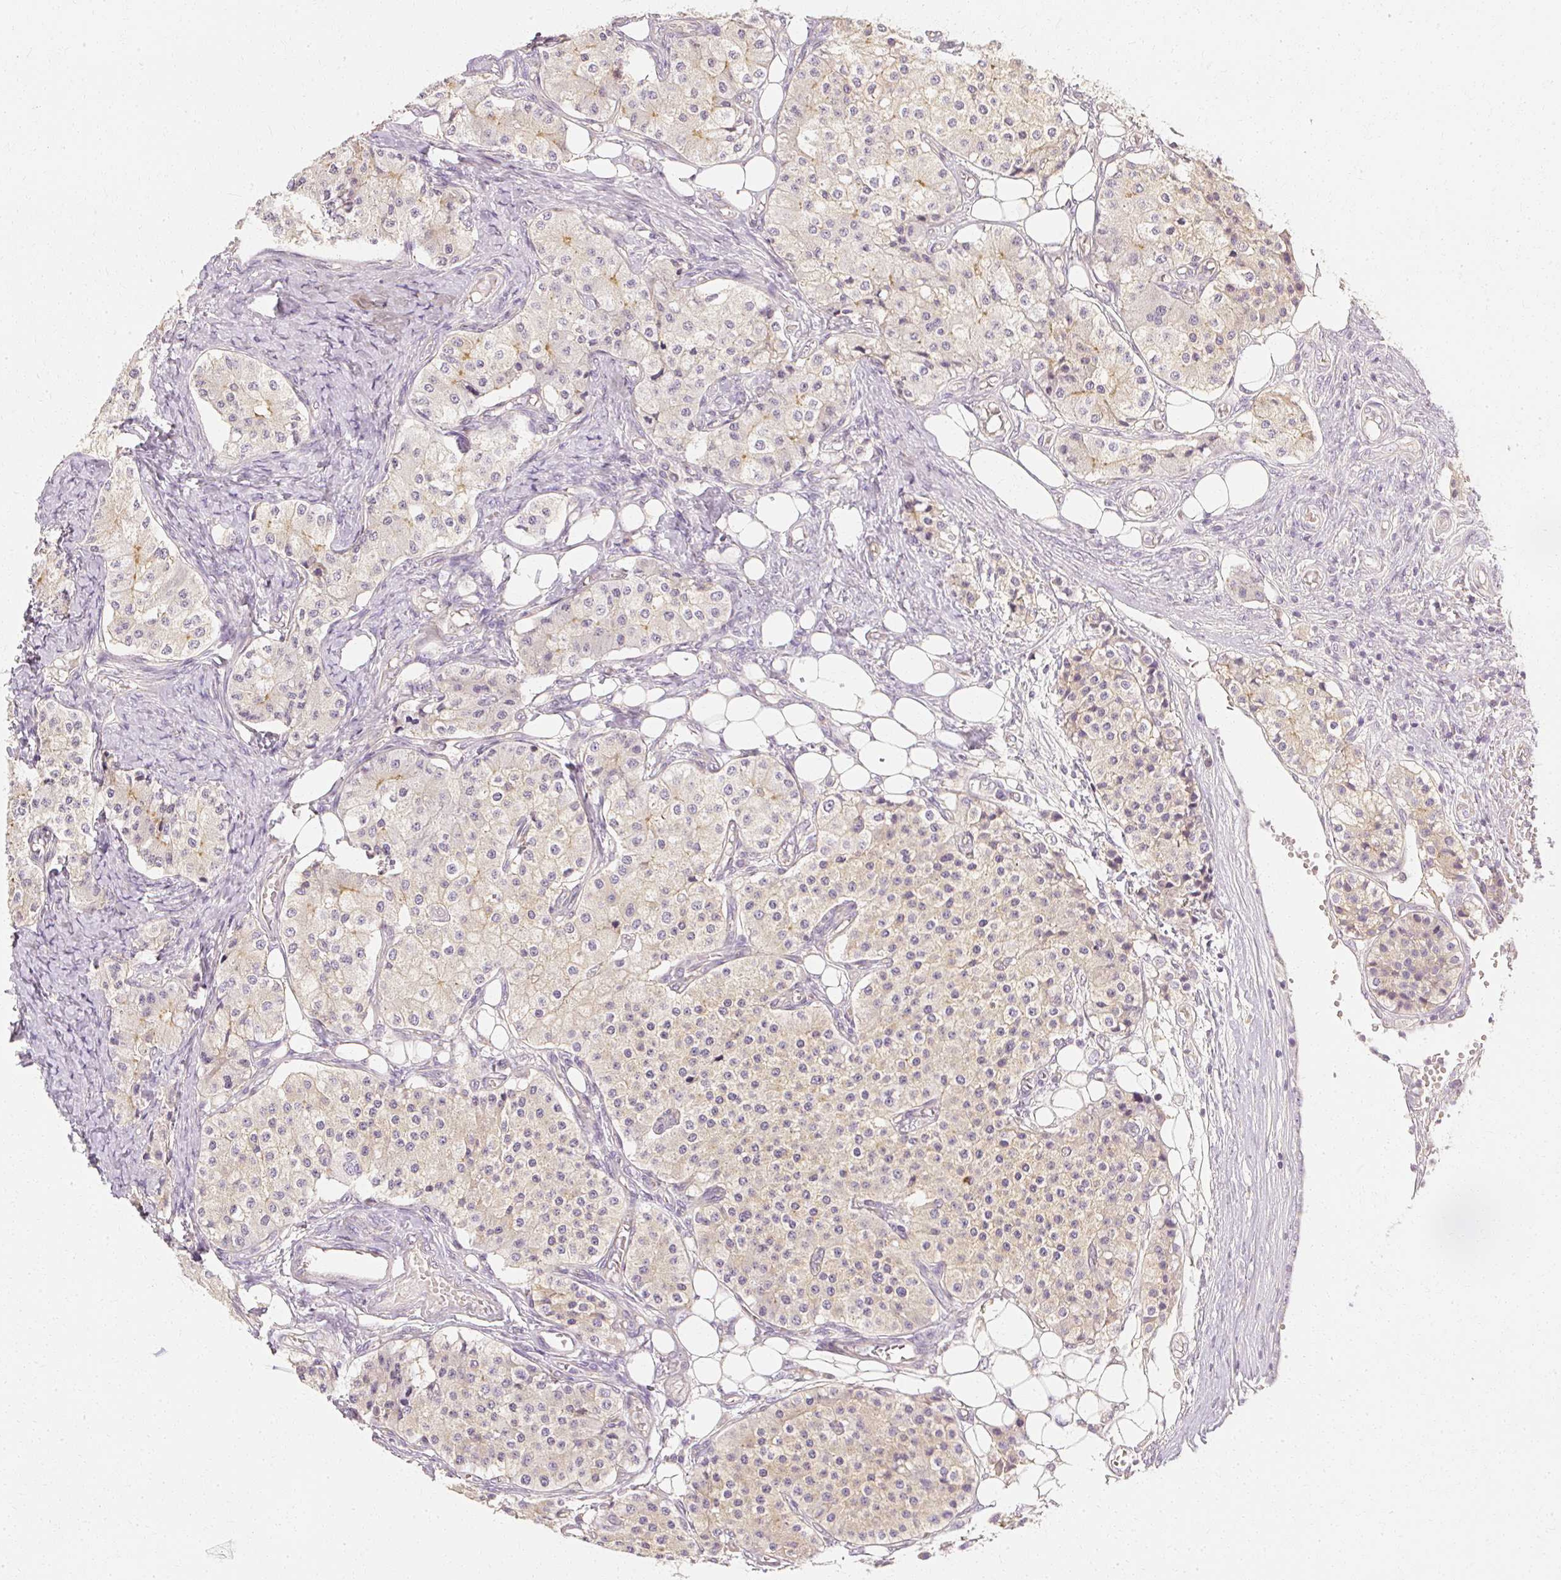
{"staining": {"intensity": "weak", "quantity": ">75%", "location": "cytoplasmic/membranous,nuclear"}, "tissue": "carcinoid", "cell_type": "Tumor cells", "image_type": "cancer", "snomed": [{"axis": "morphology", "description": "Carcinoid, malignant, NOS"}, {"axis": "topography", "description": "Colon"}], "caption": "Malignant carcinoid was stained to show a protein in brown. There is low levels of weak cytoplasmic/membranous and nuclear positivity in about >75% of tumor cells. (DAB (3,3'-diaminobenzidine) IHC, brown staining for protein, blue staining for nuclei).", "gene": "GNAQ", "patient": {"sex": "female", "age": 52}}